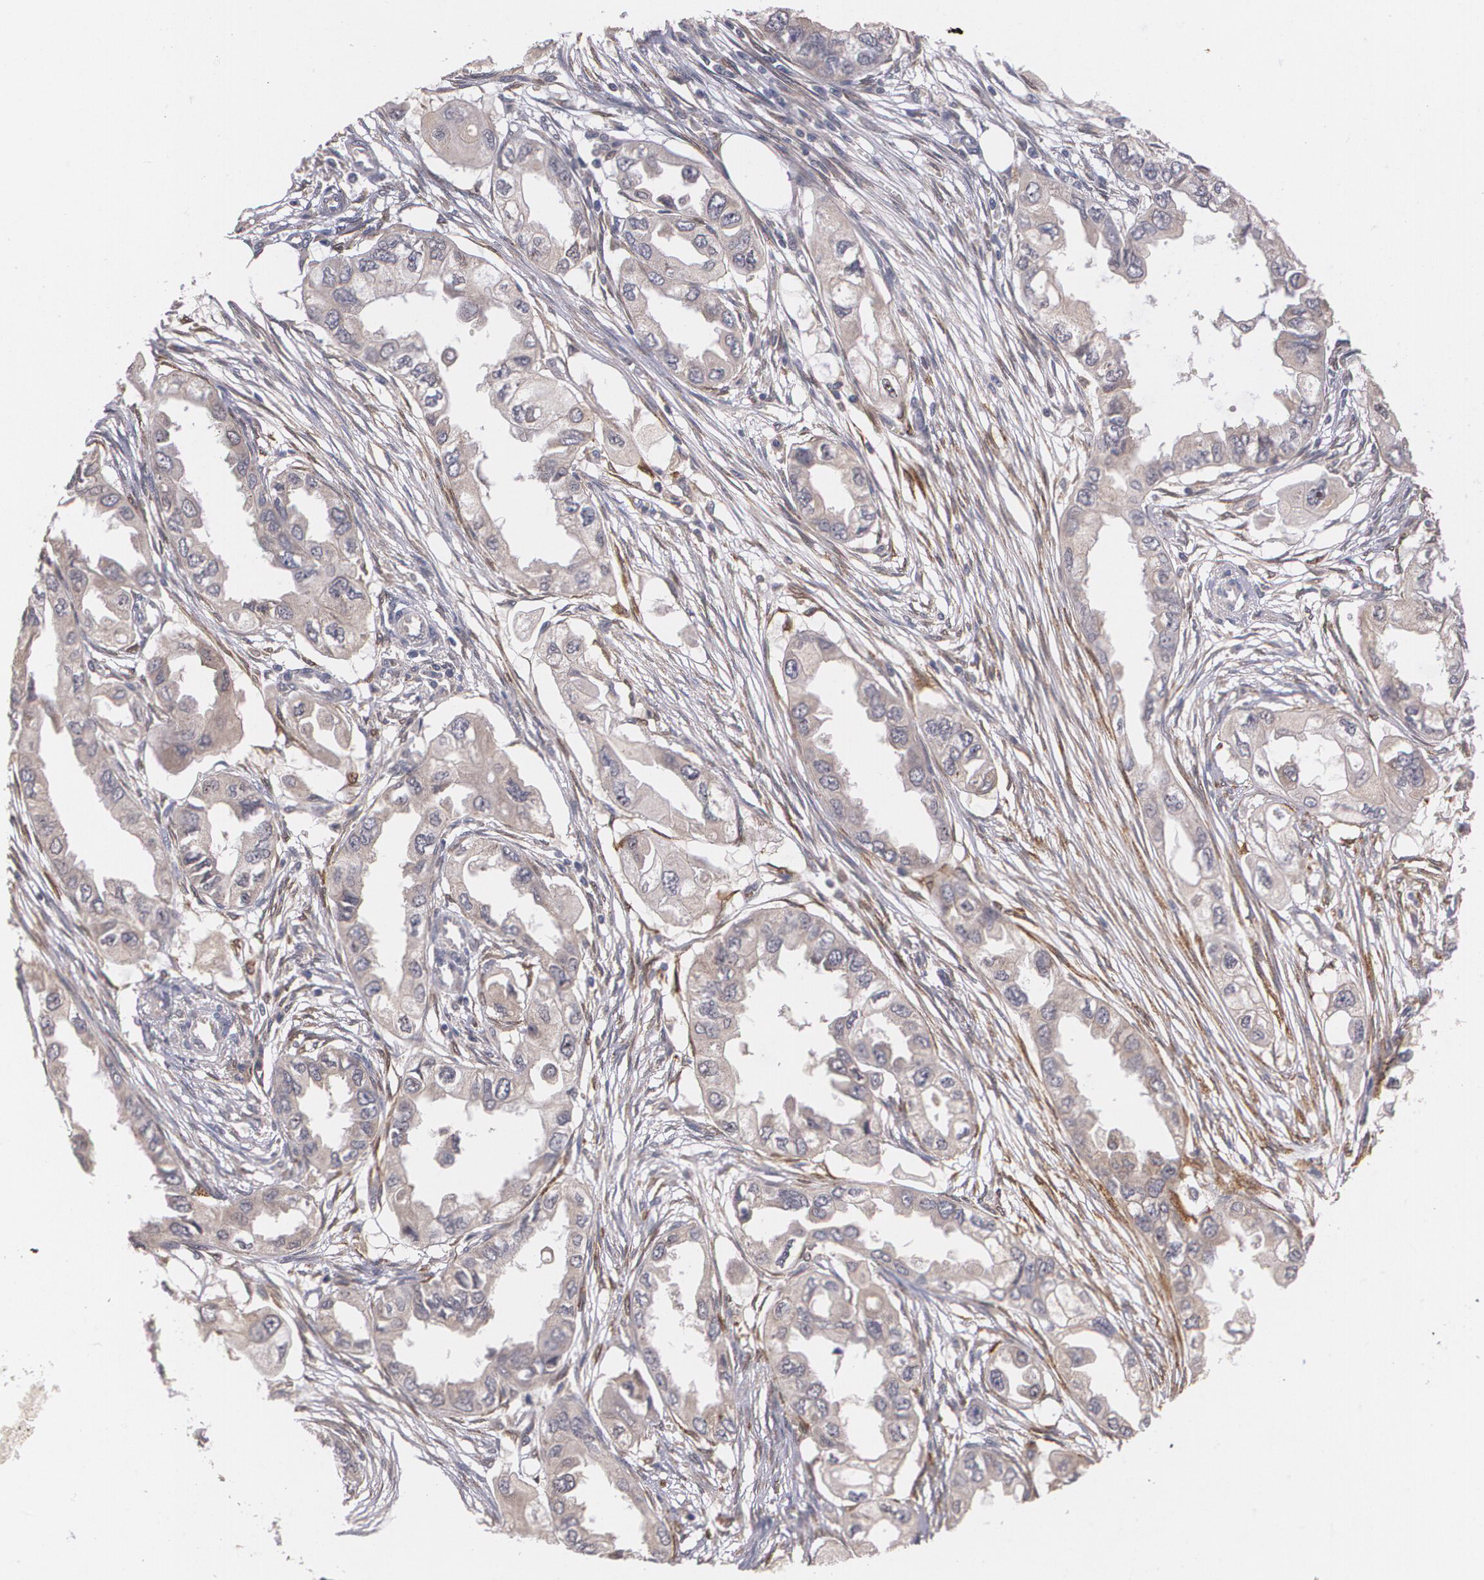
{"staining": {"intensity": "weak", "quantity": "<25%", "location": "cytoplasmic/membranous"}, "tissue": "endometrial cancer", "cell_type": "Tumor cells", "image_type": "cancer", "snomed": [{"axis": "morphology", "description": "Adenocarcinoma, NOS"}, {"axis": "topography", "description": "Endometrium"}], "caption": "IHC image of adenocarcinoma (endometrial) stained for a protein (brown), which demonstrates no expression in tumor cells.", "gene": "IFNGR2", "patient": {"sex": "female", "age": 67}}